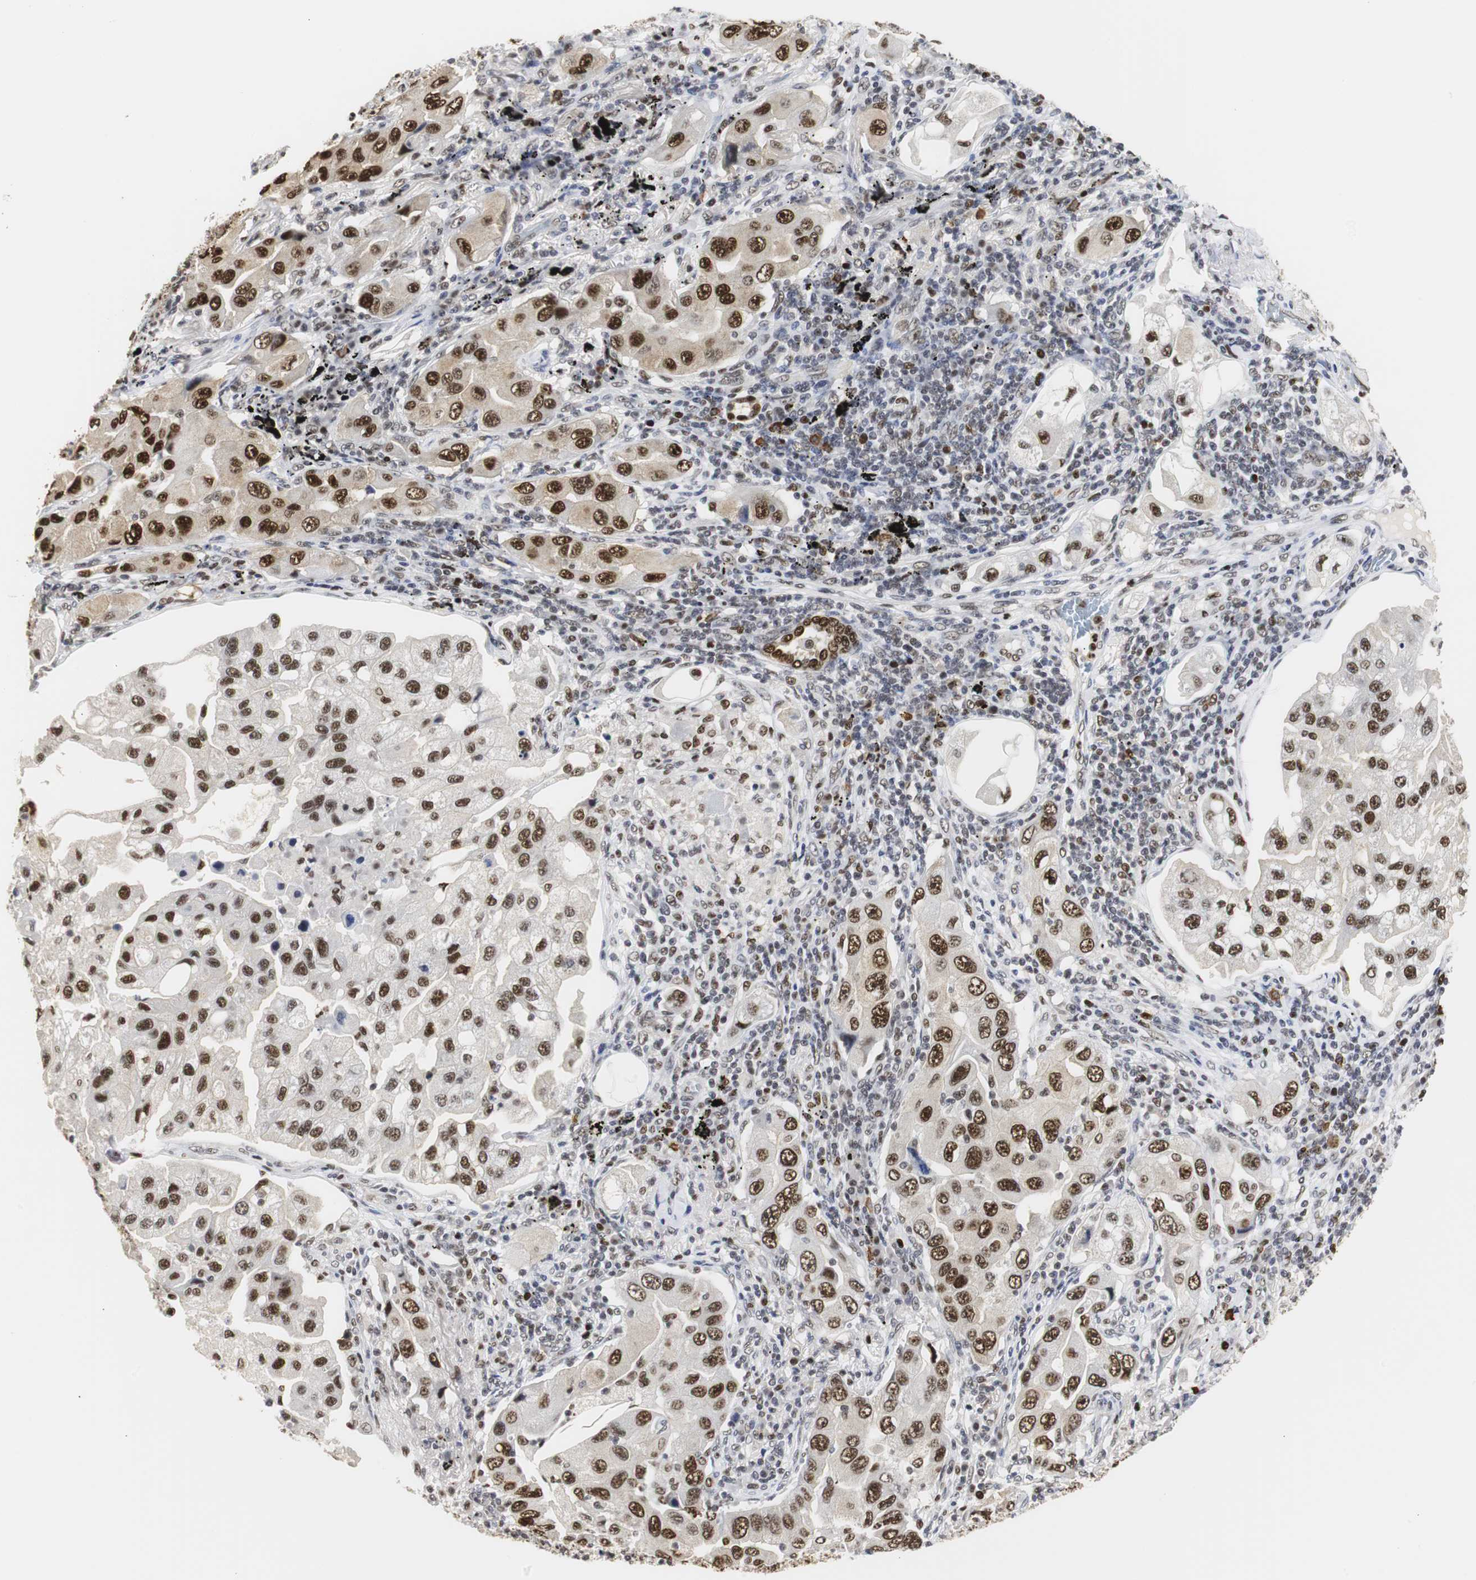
{"staining": {"intensity": "strong", "quantity": ">75%", "location": "nuclear"}, "tissue": "lung cancer", "cell_type": "Tumor cells", "image_type": "cancer", "snomed": [{"axis": "morphology", "description": "Adenocarcinoma, NOS"}, {"axis": "topography", "description": "Lung"}], "caption": "IHC (DAB) staining of human lung adenocarcinoma demonstrates strong nuclear protein expression in approximately >75% of tumor cells.", "gene": "ZFC3H1", "patient": {"sex": "female", "age": 65}}